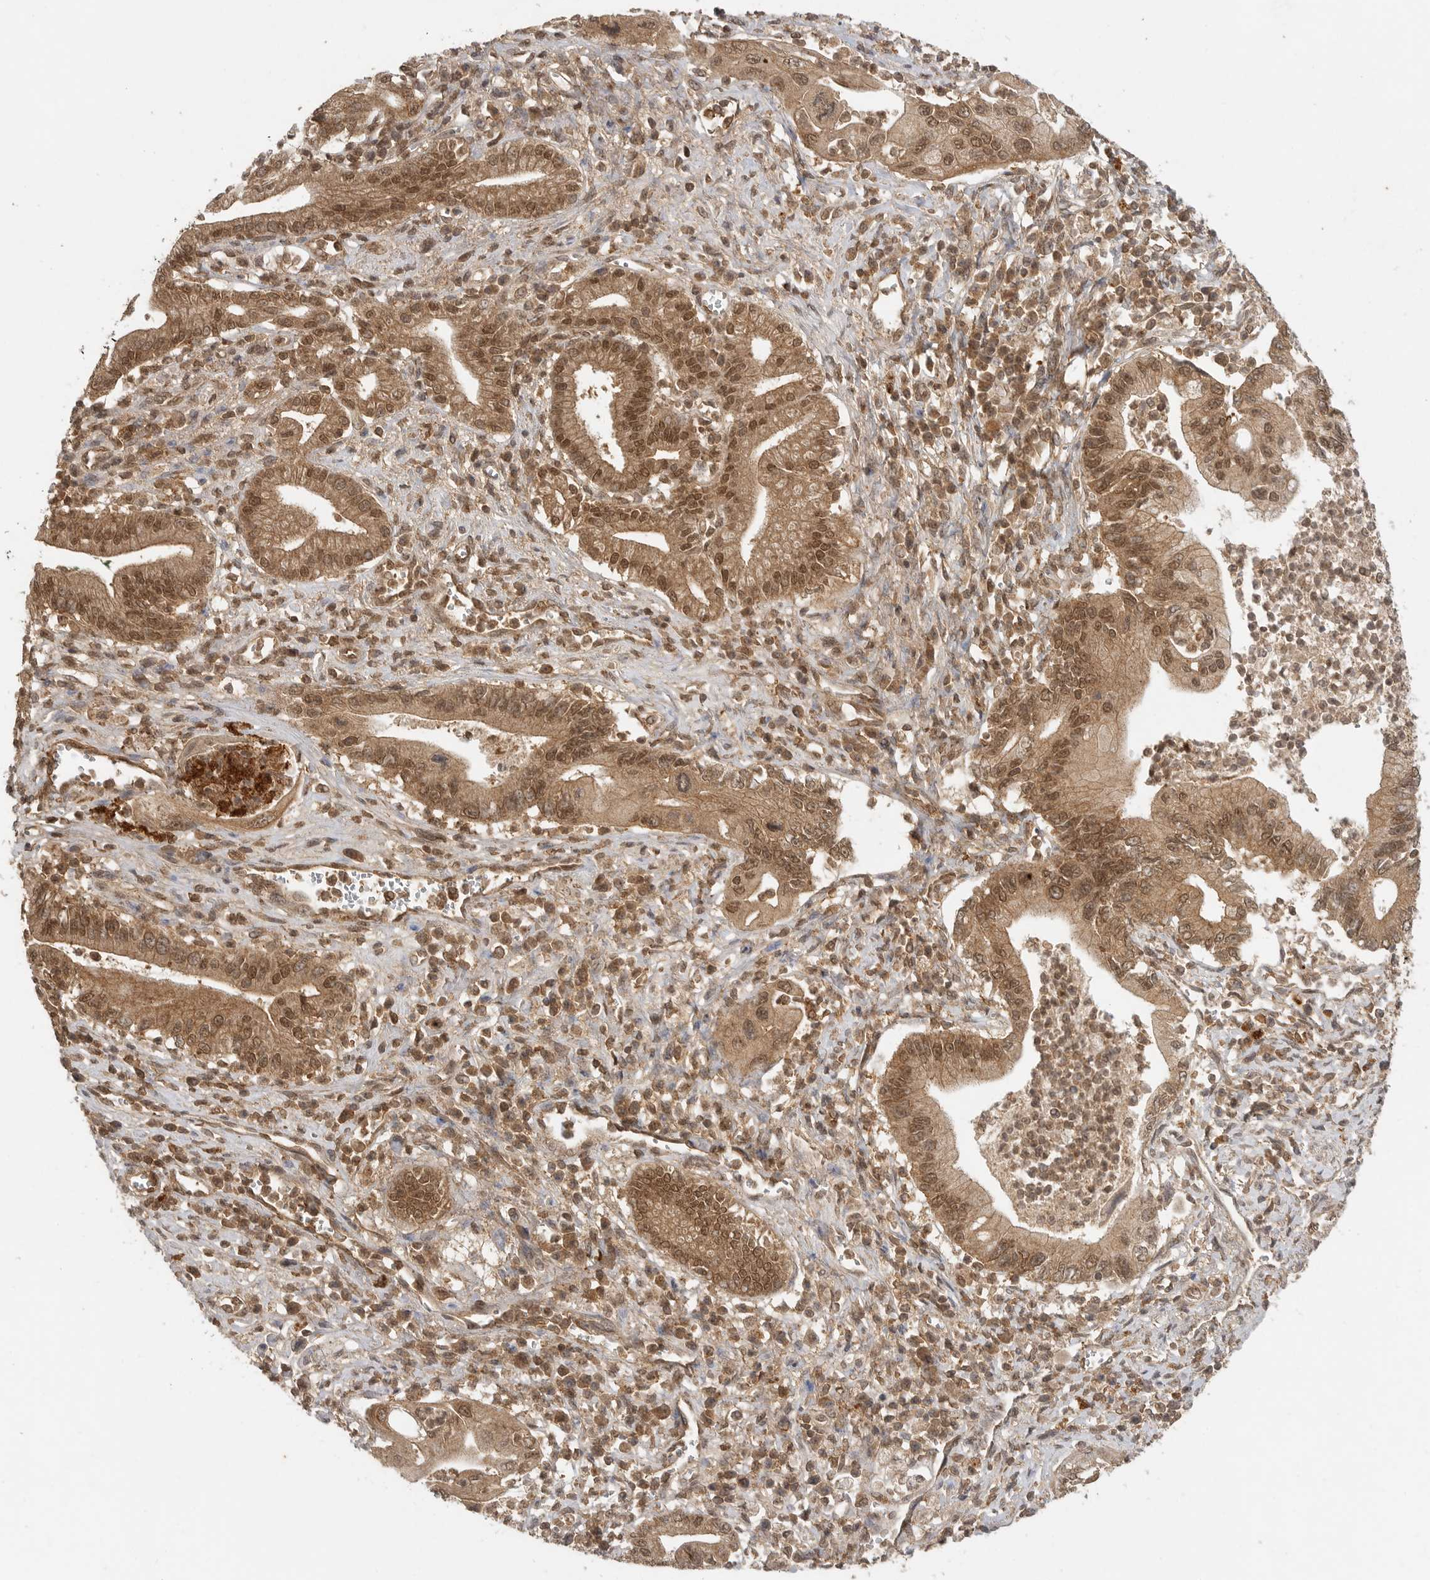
{"staining": {"intensity": "moderate", "quantity": ">75%", "location": "cytoplasmic/membranous,nuclear"}, "tissue": "pancreatic cancer", "cell_type": "Tumor cells", "image_type": "cancer", "snomed": [{"axis": "morphology", "description": "Adenocarcinoma, NOS"}, {"axis": "topography", "description": "Pancreas"}], "caption": "A brown stain shows moderate cytoplasmic/membranous and nuclear expression of a protein in pancreatic adenocarcinoma tumor cells. (brown staining indicates protein expression, while blue staining denotes nuclei).", "gene": "ICOSLG", "patient": {"sex": "male", "age": 78}}